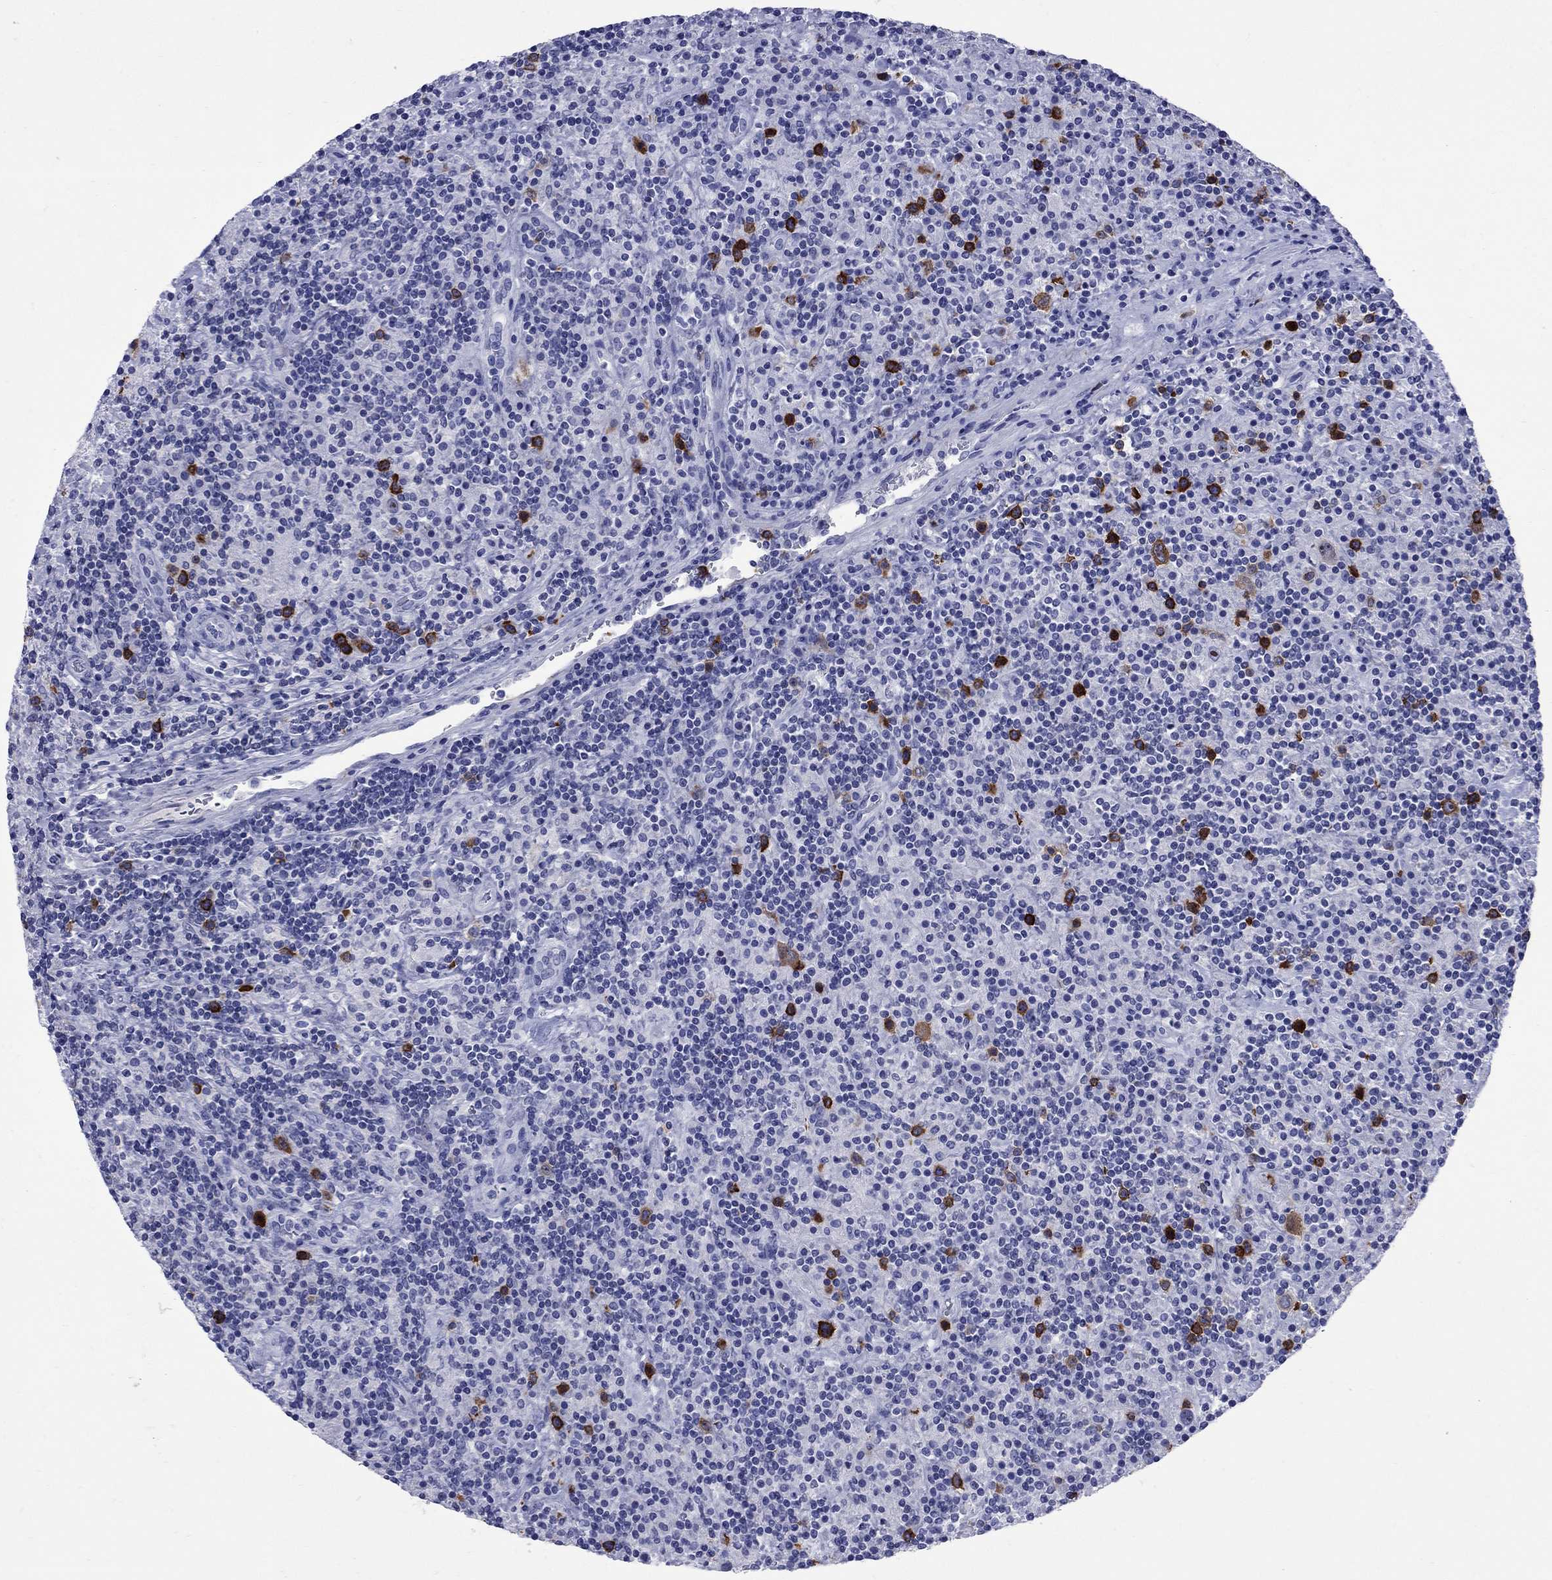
{"staining": {"intensity": "strong", "quantity": "25%-75%", "location": "cytoplasmic/membranous"}, "tissue": "lymphoma", "cell_type": "Tumor cells", "image_type": "cancer", "snomed": [{"axis": "morphology", "description": "Hodgkin's disease, NOS"}, {"axis": "topography", "description": "Lymph node"}], "caption": "An image showing strong cytoplasmic/membranous staining in approximately 25%-75% of tumor cells in Hodgkin's disease, as visualized by brown immunohistochemical staining.", "gene": "TACC3", "patient": {"sex": "male", "age": 70}}